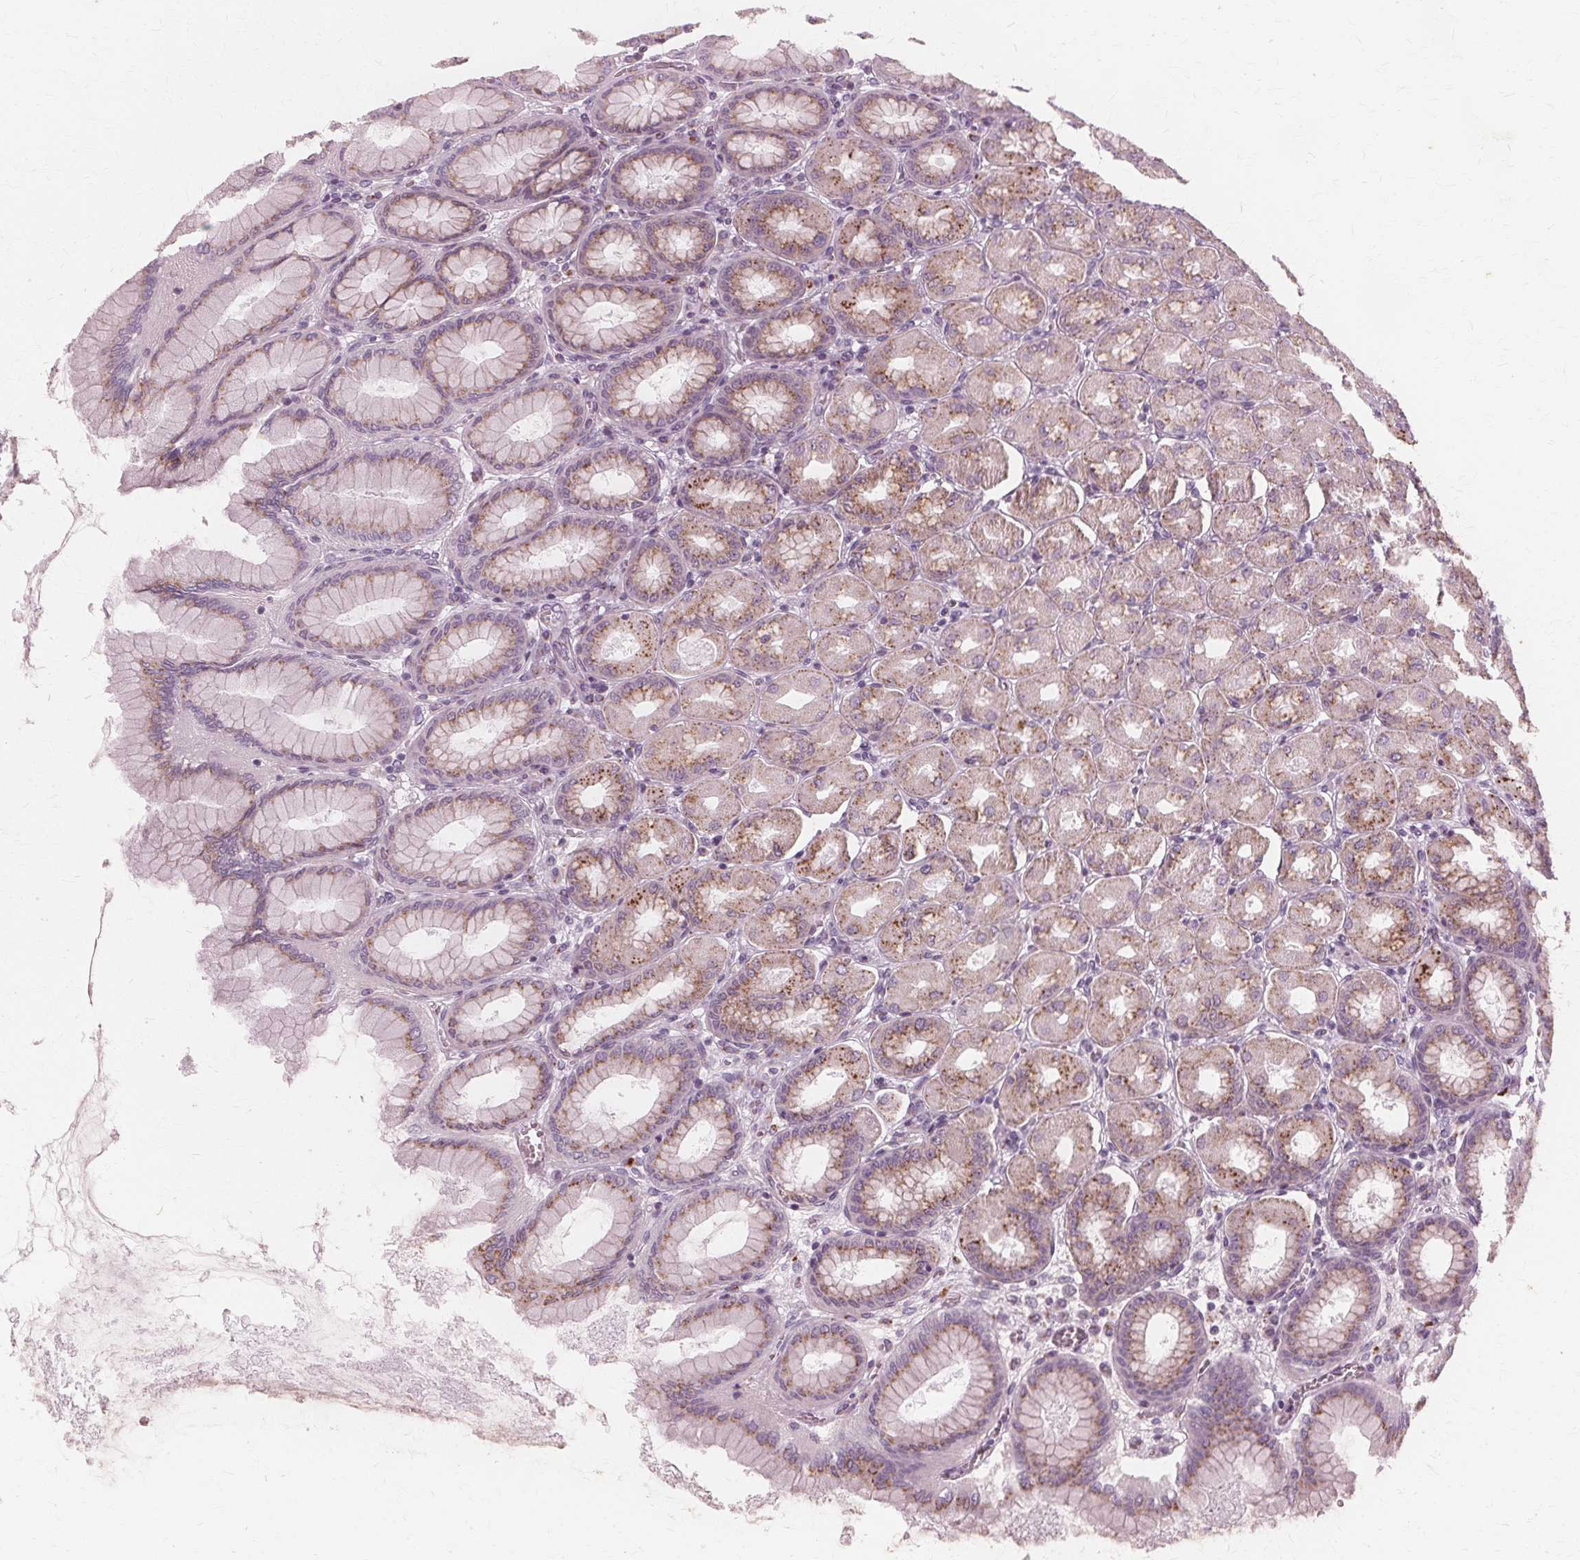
{"staining": {"intensity": "moderate", "quantity": "25%-75%", "location": "cytoplasmic/membranous"}, "tissue": "stomach", "cell_type": "Glandular cells", "image_type": "normal", "snomed": [{"axis": "morphology", "description": "Normal tissue, NOS"}, {"axis": "topography", "description": "Stomach, upper"}], "caption": "A brown stain labels moderate cytoplasmic/membranous expression of a protein in glandular cells of unremarkable stomach. The staining was performed using DAB (3,3'-diaminobenzidine) to visualize the protein expression in brown, while the nuclei were stained in blue with hematoxylin (Magnification: 20x).", "gene": "DNASE2", "patient": {"sex": "female", "age": 56}}